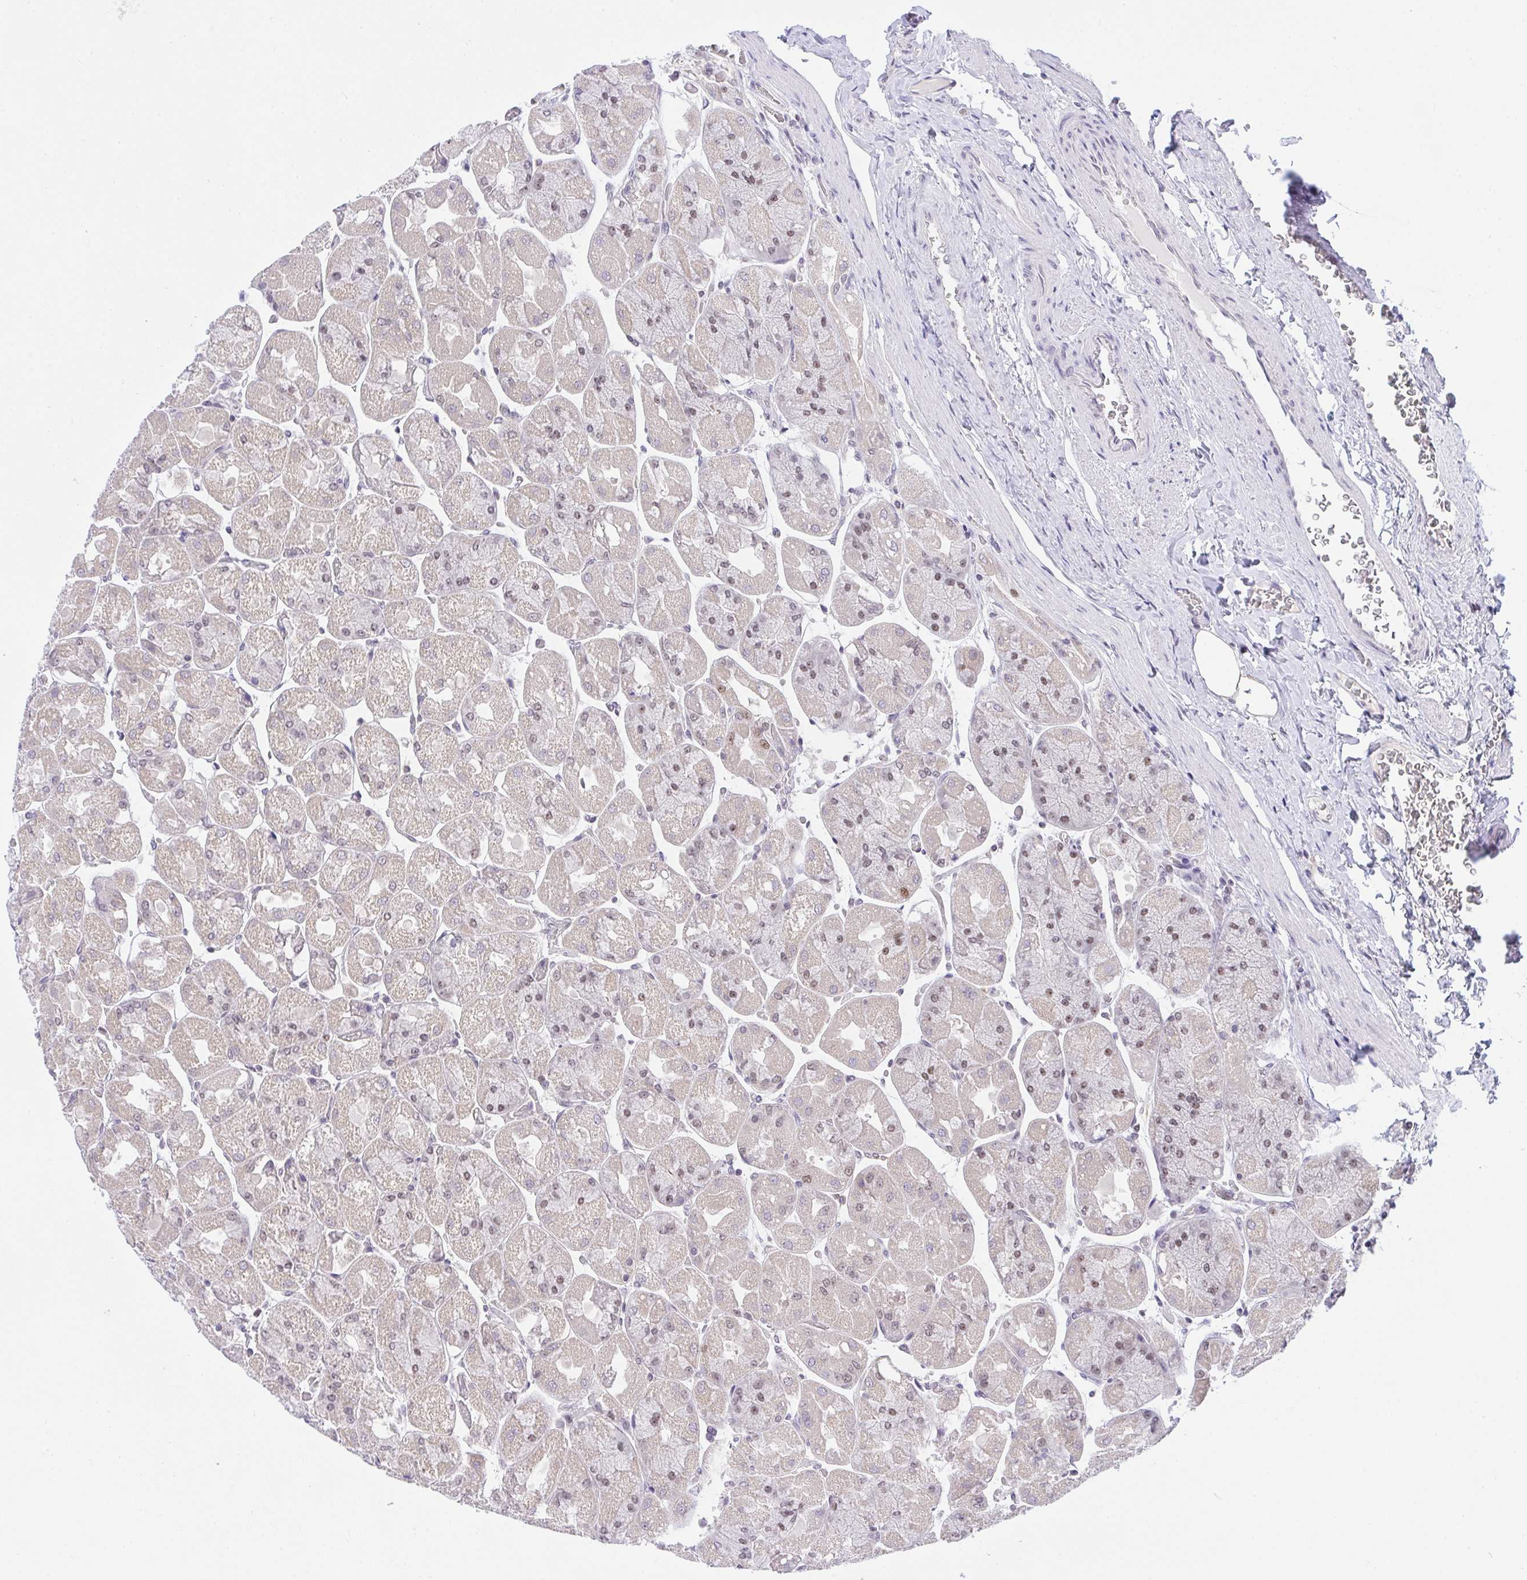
{"staining": {"intensity": "moderate", "quantity": "25%-75%", "location": "cytoplasmic/membranous,nuclear"}, "tissue": "stomach", "cell_type": "Glandular cells", "image_type": "normal", "snomed": [{"axis": "morphology", "description": "Normal tissue, NOS"}, {"axis": "topography", "description": "Stomach"}], "caption": "Protein staining demonstrates moderate cytoplasmic/membranous,nuclear expression in approximately 25%-75% of glandular cells in normal stomach. (Brightfield microscopy of DAB IHC at high magnification).", "gene": "RFC4", "patient": {"sex": "female", "age": 61}}